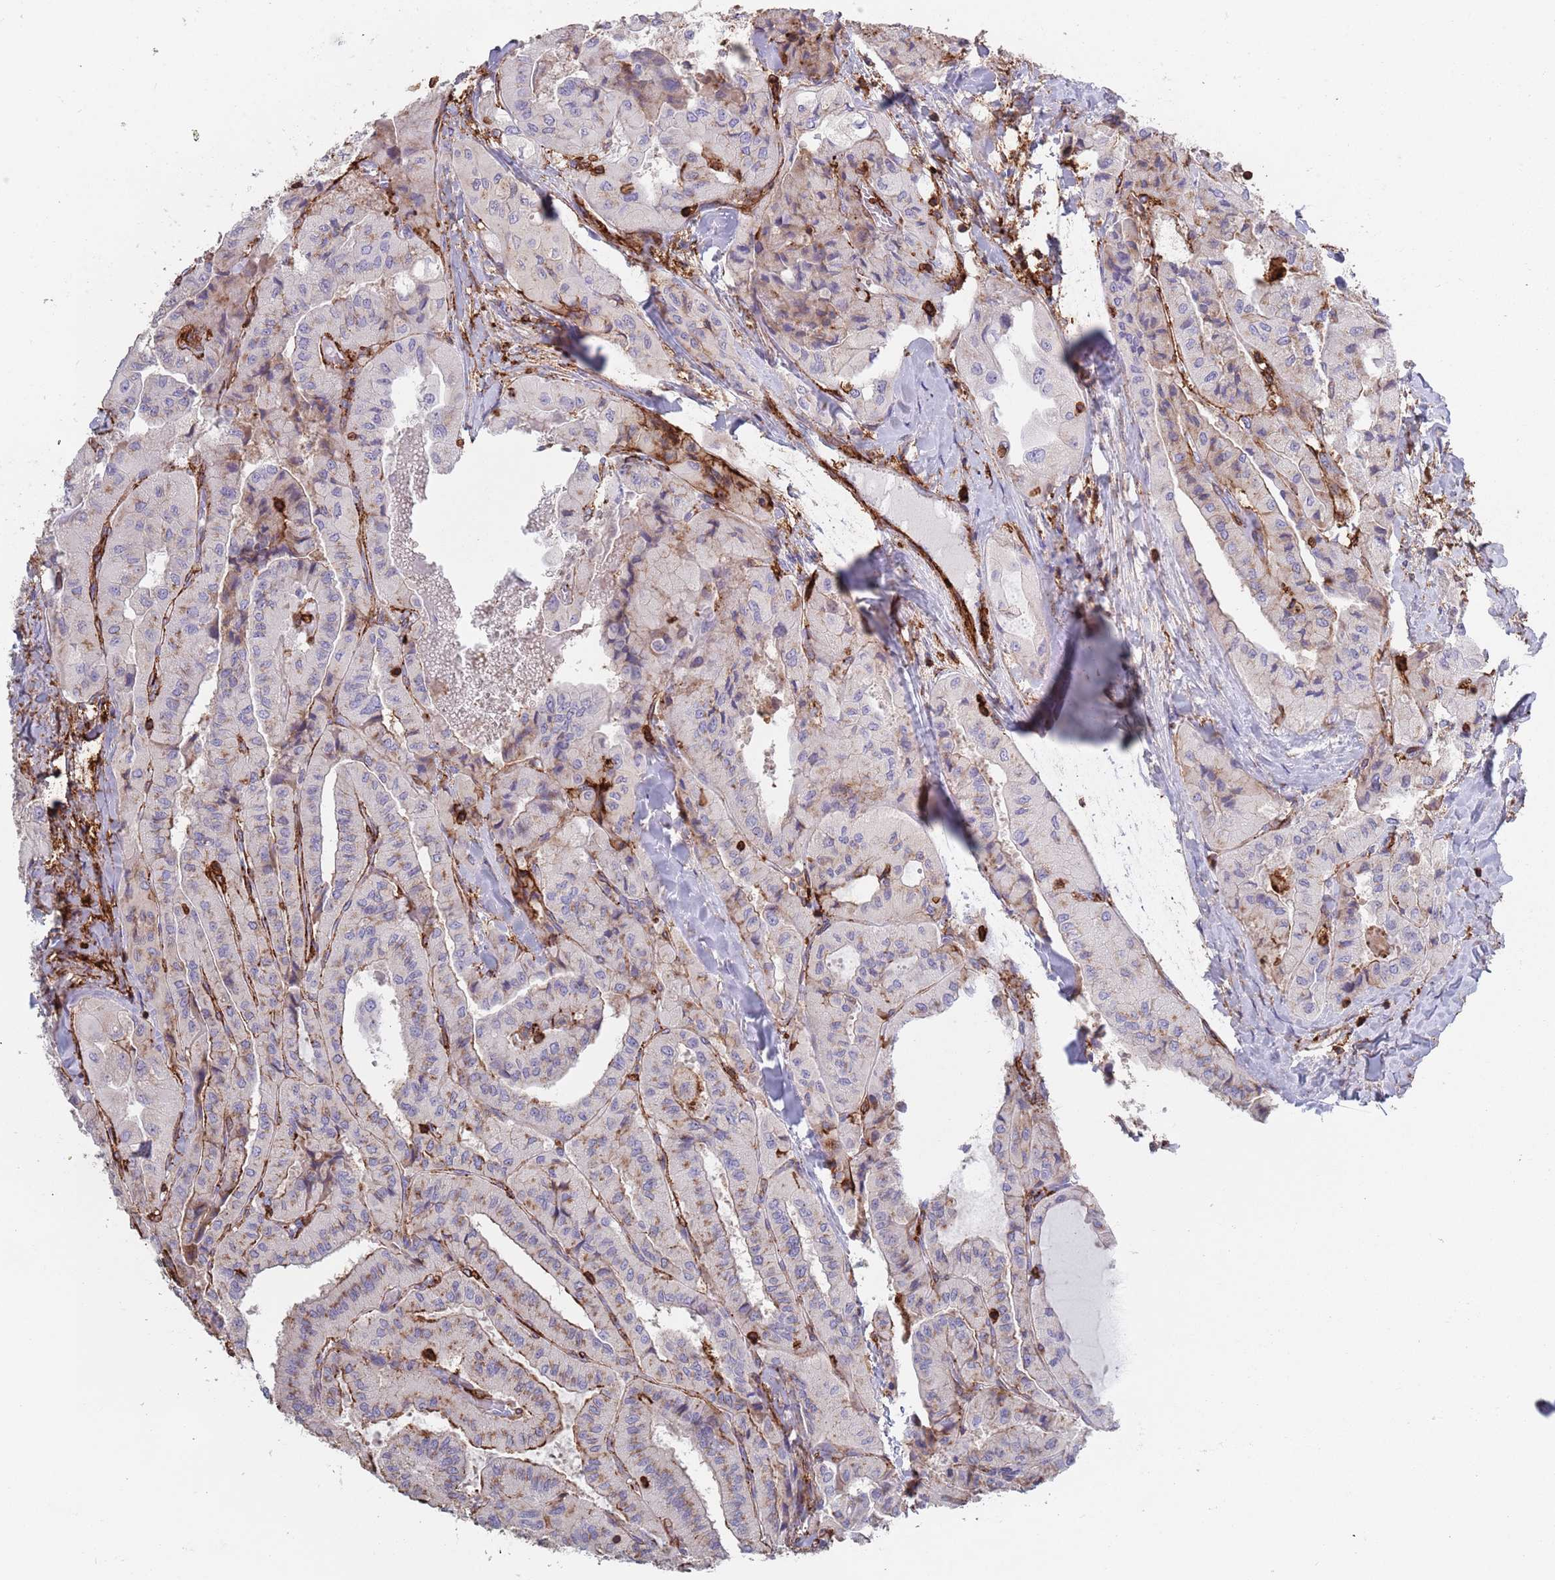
{"staining": {"intensity": "moderate", "quantity": "<25%", "location": "cytoplasmic/membranous"}, "tissue": "thyroid cancer", "cell_type": "Tumor cells", "image_type": "cancer", "snomed": [{"axis": "morphology", "description": "Normal tissue, NOS"}, {"axis": "morphology", "description": "Papillary adenocarcinoma, NOS"}, {"axis": "topography", "description": "Thyroid gland"}], "caption": "Immunohistochemical staining of human papillary adenocarcinoma (thyroid) demonstrates low levels of moderate cytoplasmic/membranous protein expression in approximately <25% of tumor cells.", "gene": "RNF144A", "patient": {"sex": "female", "age": 59}}